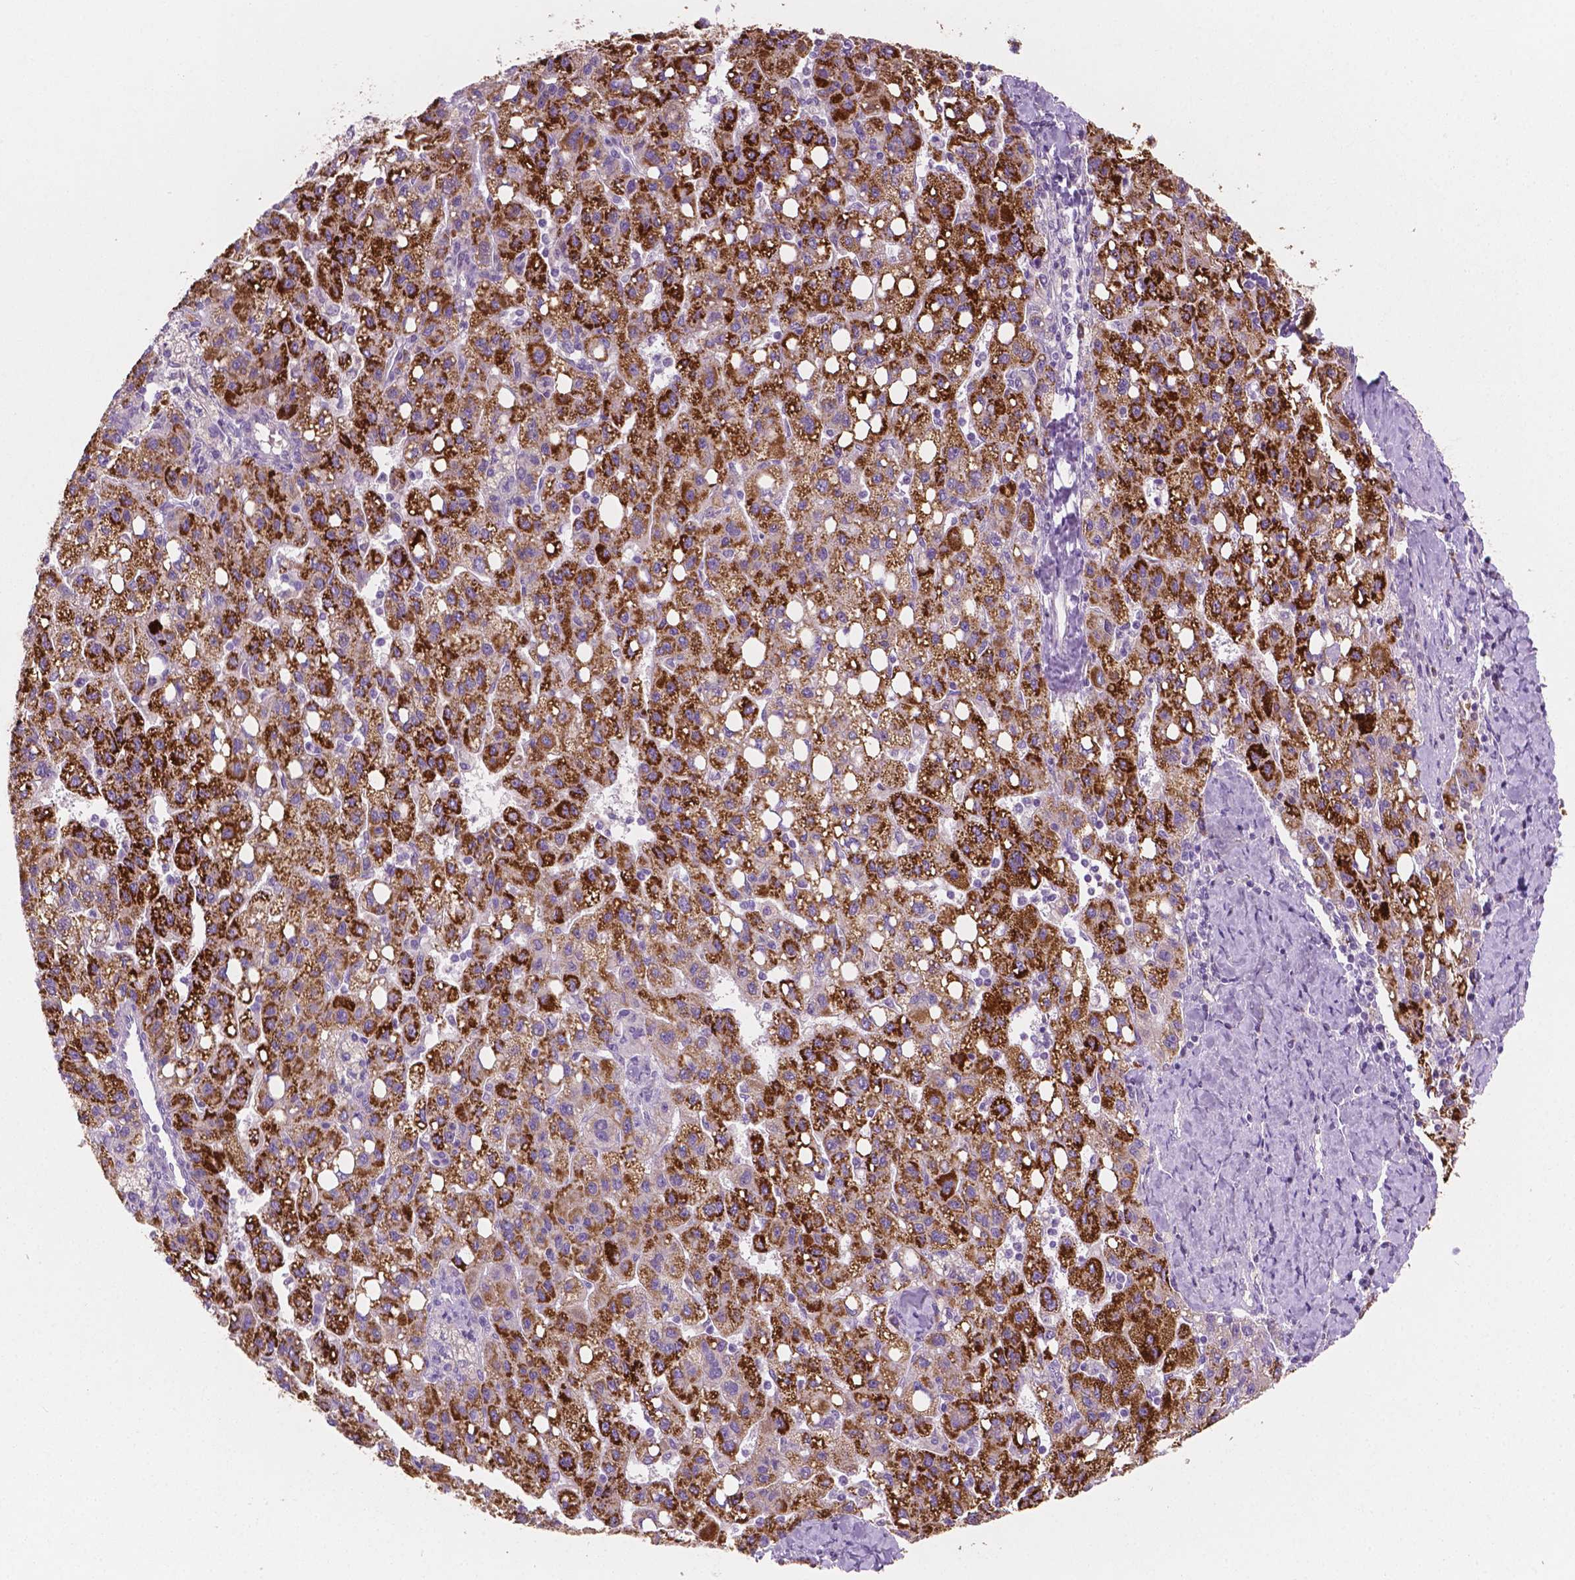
{"staining": {"intensity": "strong", "quantity": ">75%", "location": "cytoplasmic/membranous"}, "tissue": "liver cancer", "cell_type": "Tumor cells", "image_type": "cancer", "snomed": [{"axis": "morphology", "description": "Carcinoma, Hepatocellular, NOS"}, {"axis": "topography", "description": "Liver"}], "caption": "Immunohistochemical staining of liver cancer (hepatocellular carcinoma) reveals strong cytoplasmic/membranous protein staining in approximately >75% of tumor cells.", "gene": "LRP1B", "patient": {"sex": "female", "age": 82}}